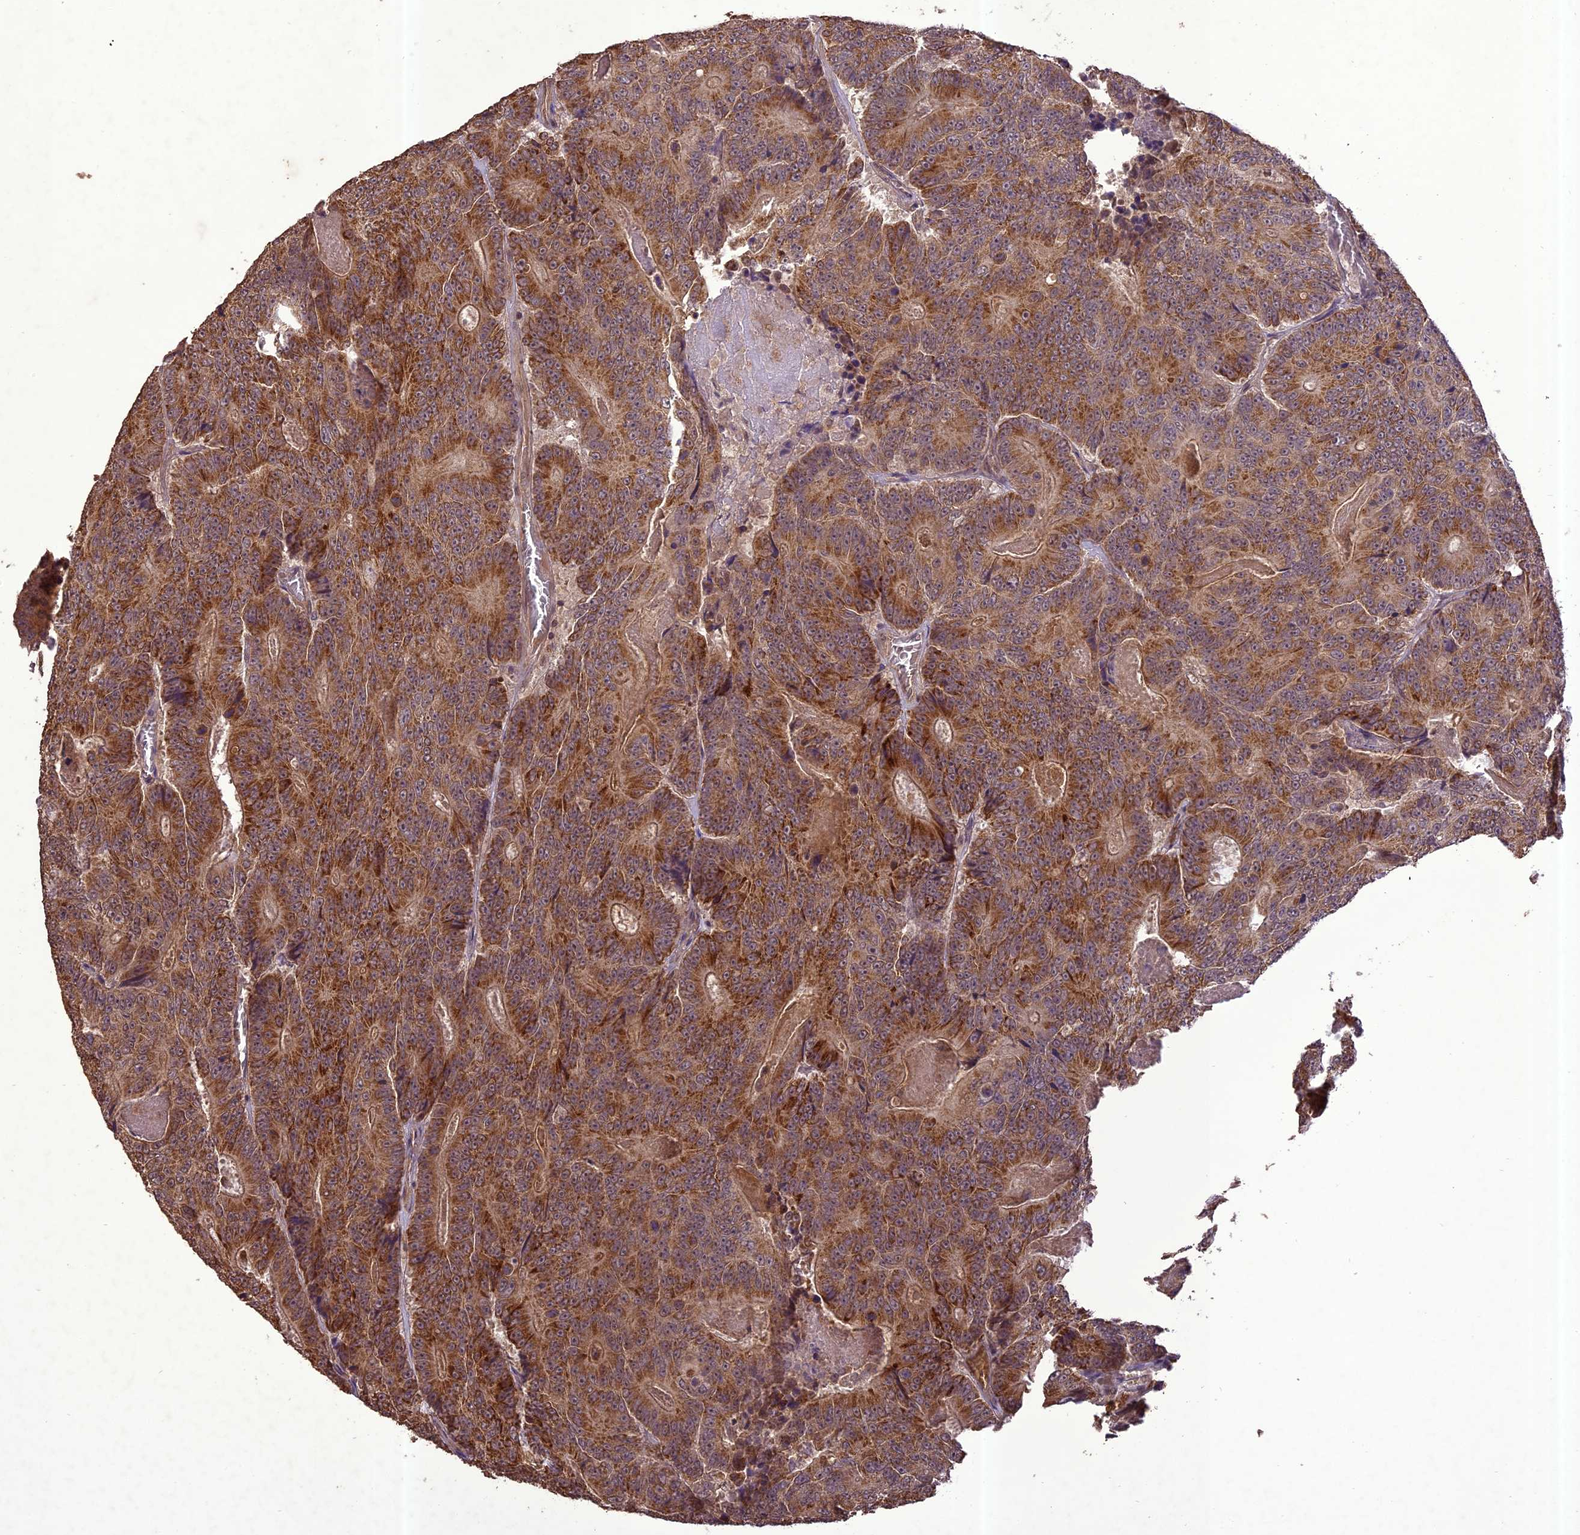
{"staining": {"intensity": "moderate", "quantity": ">75%", "location": "cytoplasmic/membranous"}, "tissue": "colorectal cancer", "cell_type": "Tumor cells", "image_type": "cancer", "snomed": [{"axis": "morphology", "description": "Adenocarcinoma, NOS"}, {"axis": "topography", "description": "Colon"}], "caption": "Human colorectal cancer (adenocarcinoma) stained with a protein marker demonstrates moderate staining in tumor cells.", "gene": "TIGD7", "patient": {"sex": "male", "age": 83}}